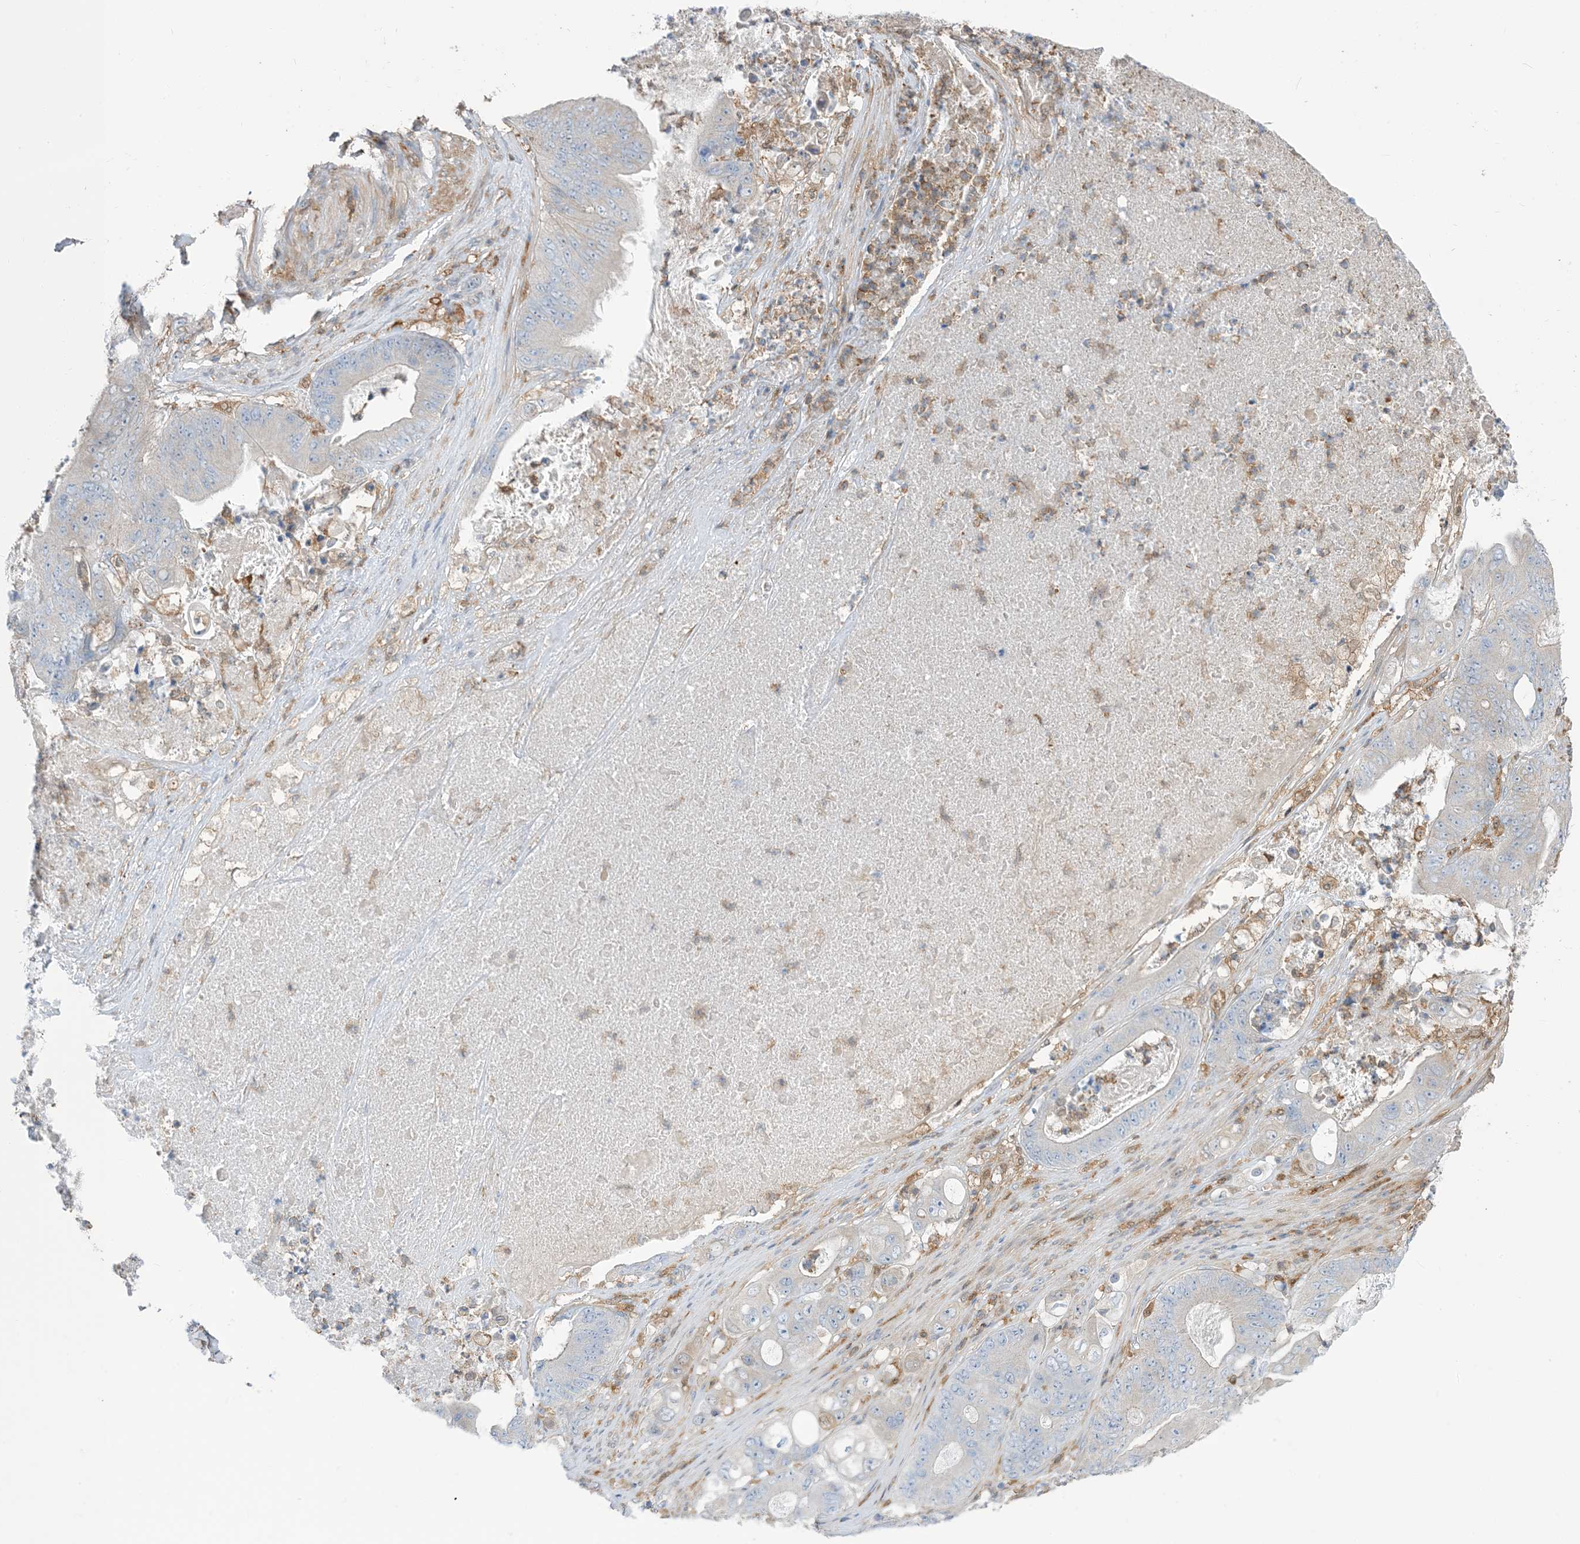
{"staining": {"intensity": "negative", "quantity": "none", "location": "none"}, "tissue": "stomach cancer", "cell_type": "Tumor cells", "image_type": "cancer", "snomed": [{"axis": "morphology", "description": "Adenocarcinoma, NOS"}, {"axis": "topography", "description": "Stomach"}], "caption": "High magnification brightfield microscopy of stomach adenocarcinoma stained with DAB (3,3'-diaminobenzidine) (brown) and counterstained with hematoxylin (blue): tumor cells show no significant expression.", "gene": "NAGK", "patient": {"sex": "female", "age": 73}}